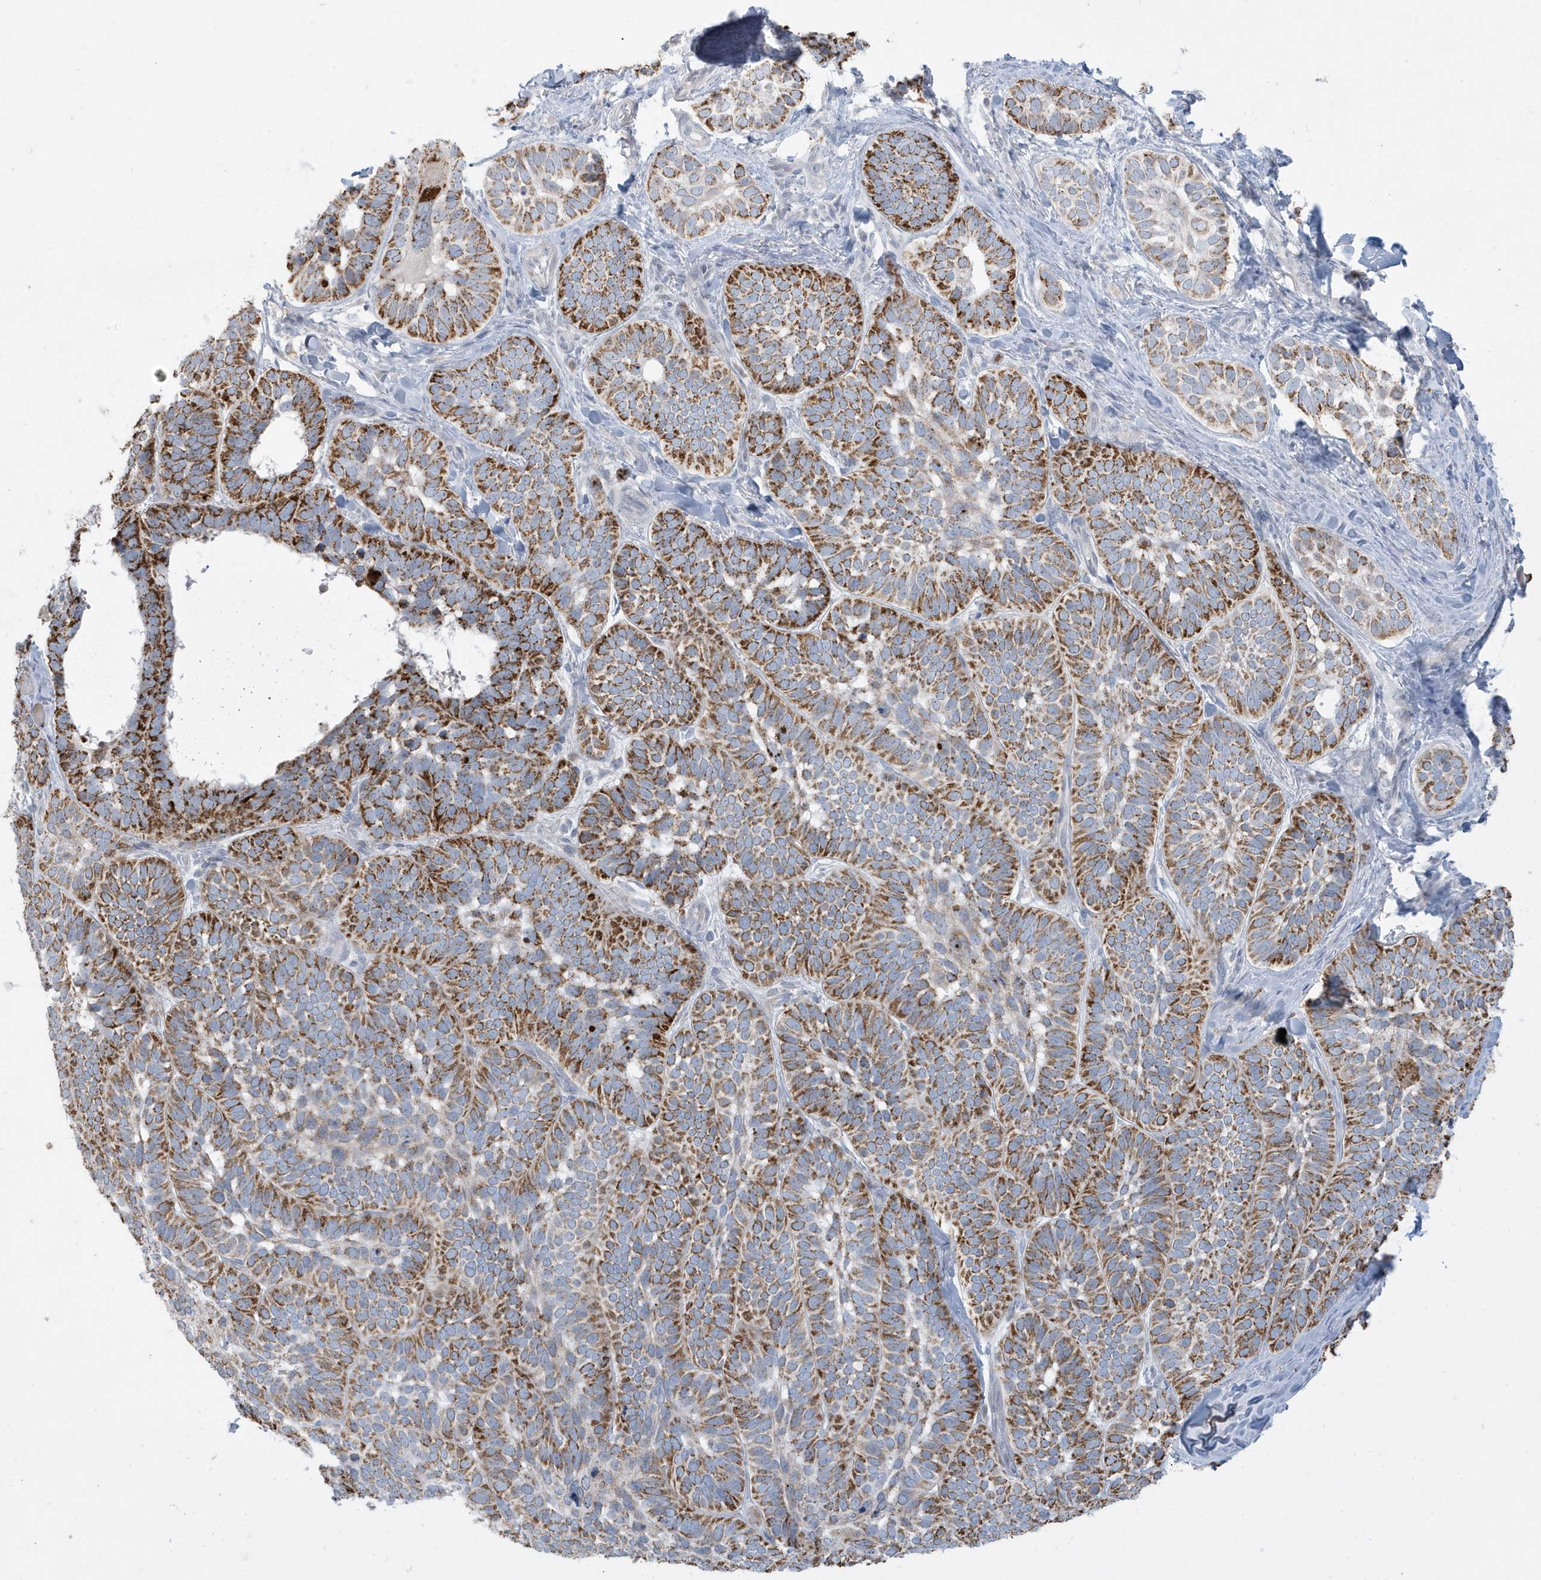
{"staining": {"intensity": "strong", "quantity": ">75%", "location": "cytoplasmic/membranous"}, "tissue": "skin cancer", "cell_type": "Tumor cells", "image_type": "cancer", "snomed": [{"axis": "morphology", "description": "Basal cell carcinoma"}, {"axis": "topography", "description": "Skin"}], "caption": "Basal cell carcinoma (skin) was stained to show a protein in brown. There is high levels of strong cytoplasmic/membranous positivity in about >75% of tumor cells.", "gene": "FNDC1", "patient": {"sex": "male", "age": 62}}